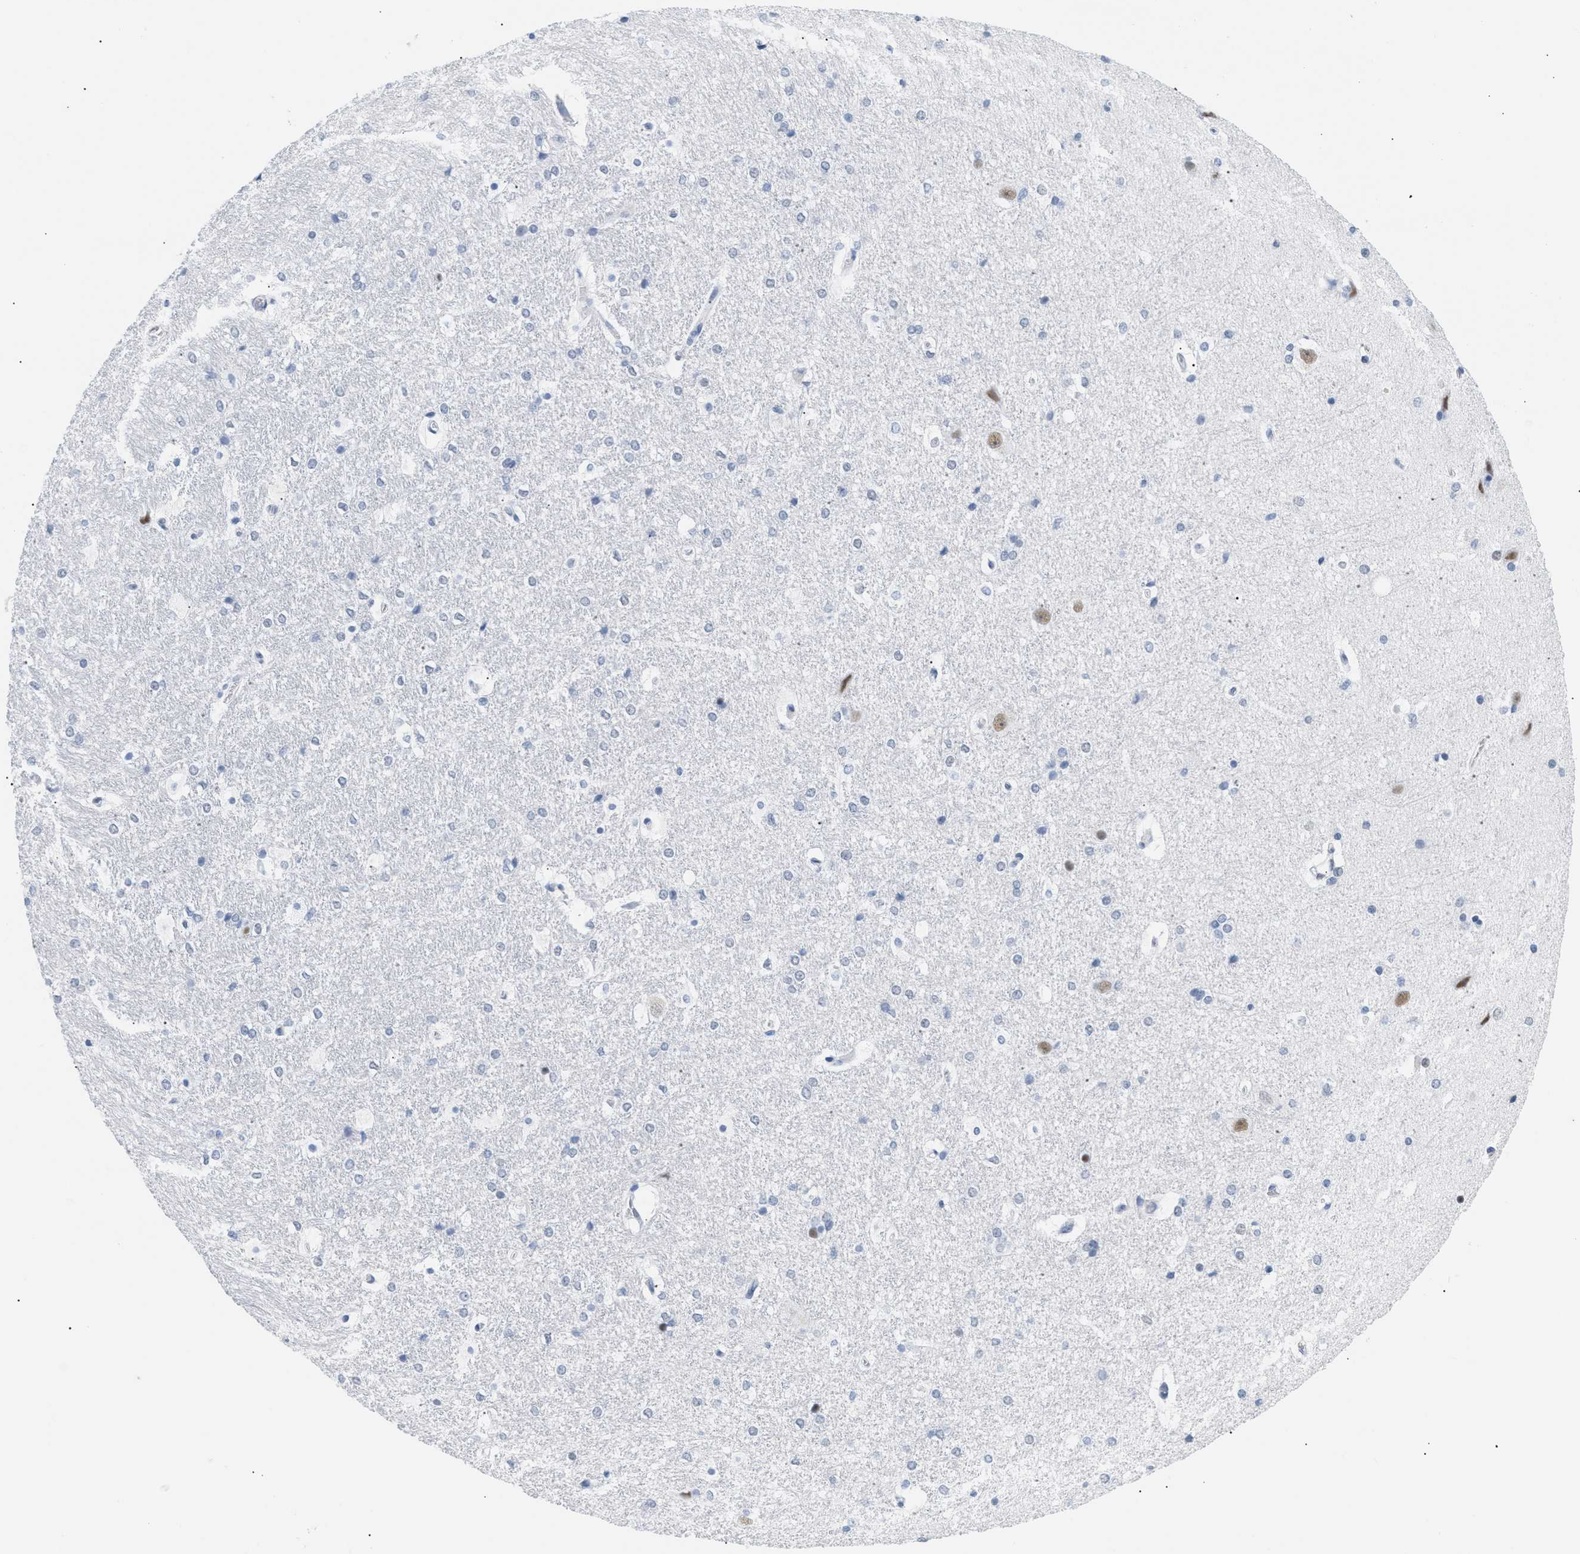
{"staining": {"intensity": "negative", "quantity": "none", "location": "none"}, "tissue": "hippocampus", "cell_type": "Glial cells", "image_type": "normal", "snomed": [{"axis": "morphology", "description": "Normal tissue, NOS"}, {"axis": "topography", "description": "Hippocampus"}], "caption": "The image displays no staining of glial cells in normal hippocampus. (Brightfield microscopy of DAB immunohistochemistry at high magnification).", "gene": "ELN", "patient": {"sex": "female", "age": 19}}